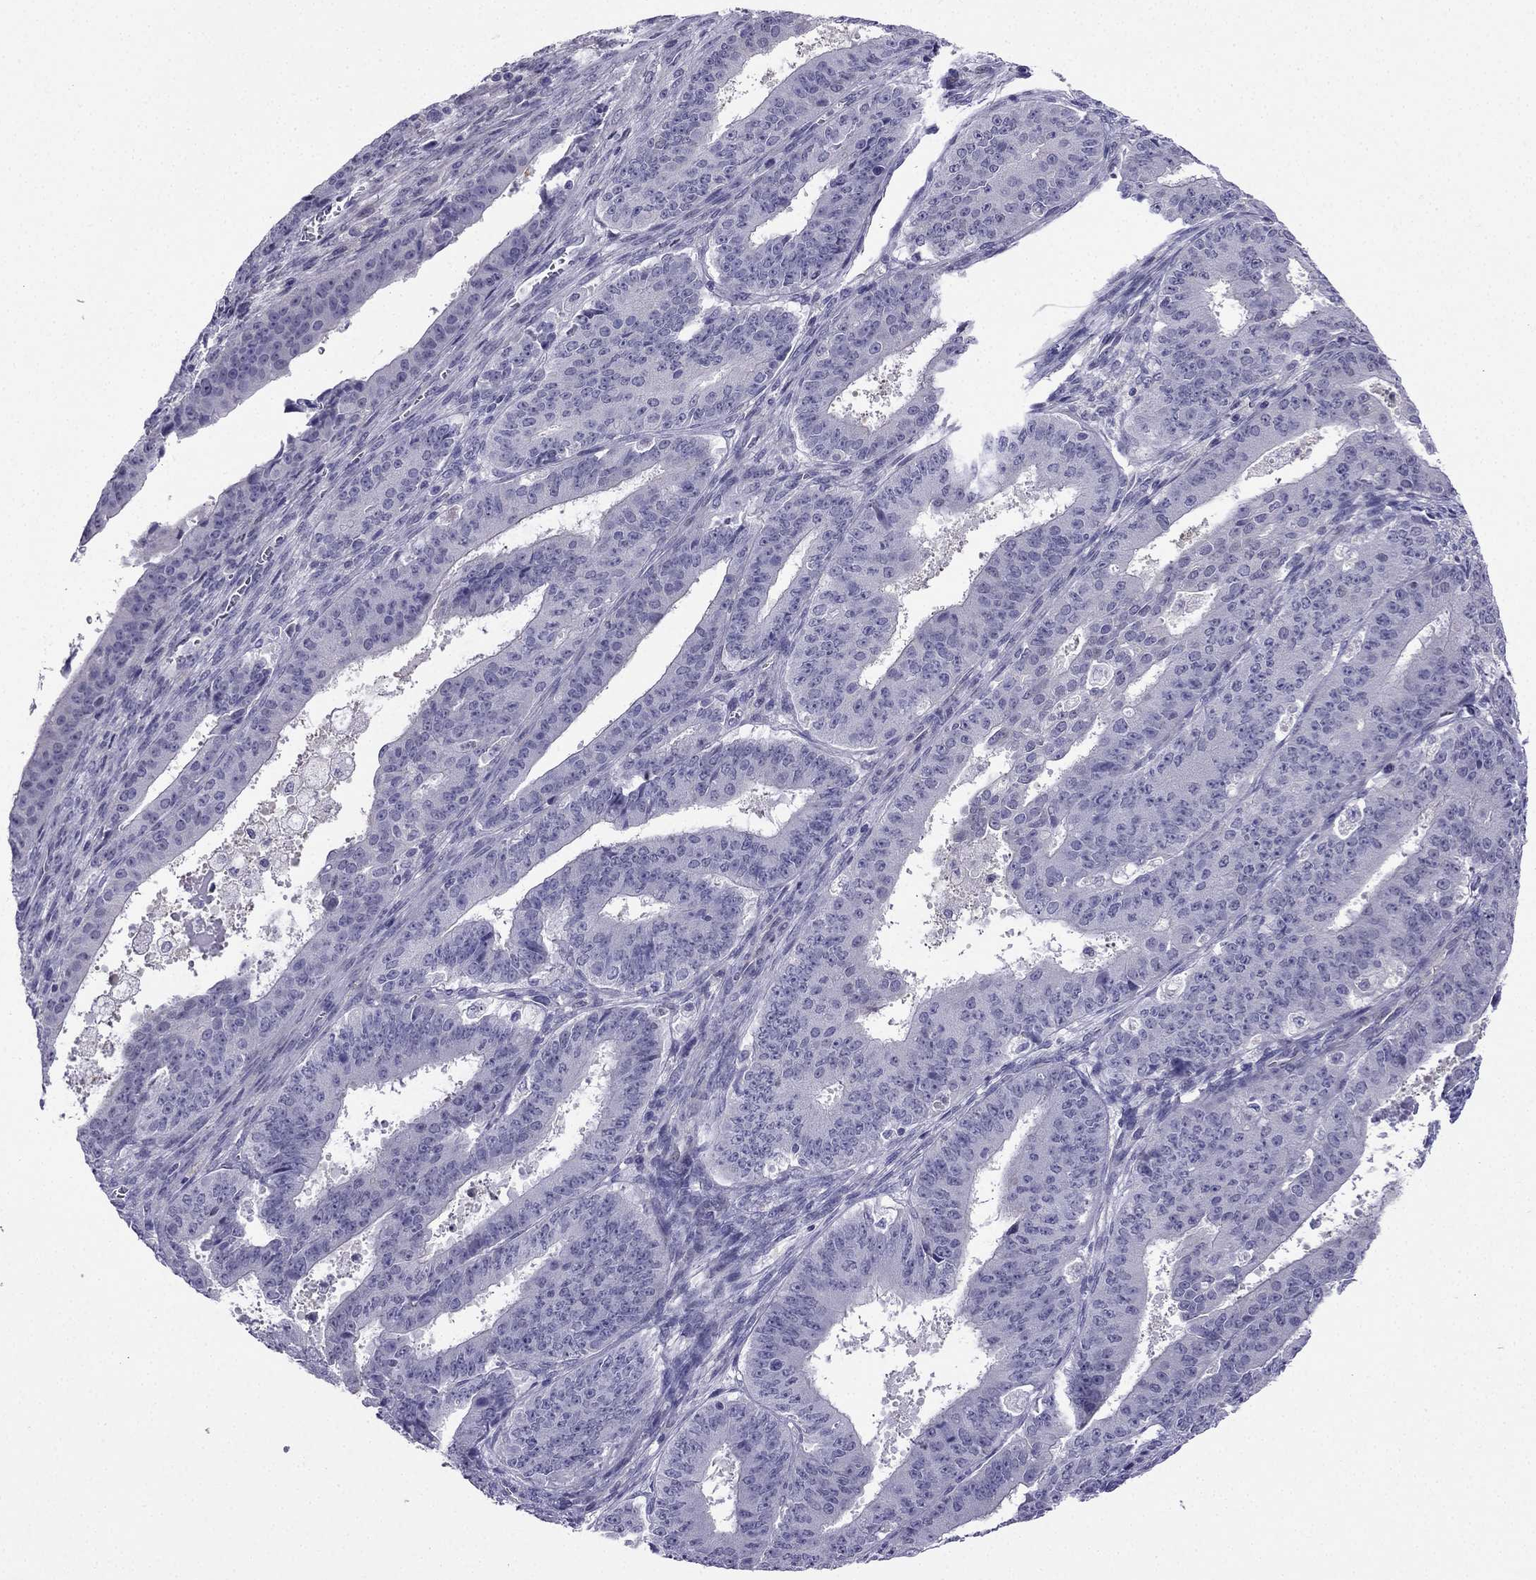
{"staining": {"intensity": "negative", "quantity": "none", "location": "none"}, "tissue": "ovarian cancer", "cell_type": "Tumor cells", "image_type": "cancer", "snomed": [{"axis": "morphology", "description": "Carcinoma, endometroid"}, {"axis": "topography", "description": "Ovary"}], "caption": "IHC histopathology image of neoplastic tissue: human ovarian endometroid carcinoma stained with DAB (3,3'-diaminobenzidine) displays no significant protein positivity in tumor cells.", "gene": "KCNJ10", "patient": {"sex": "female", "age": 42}}